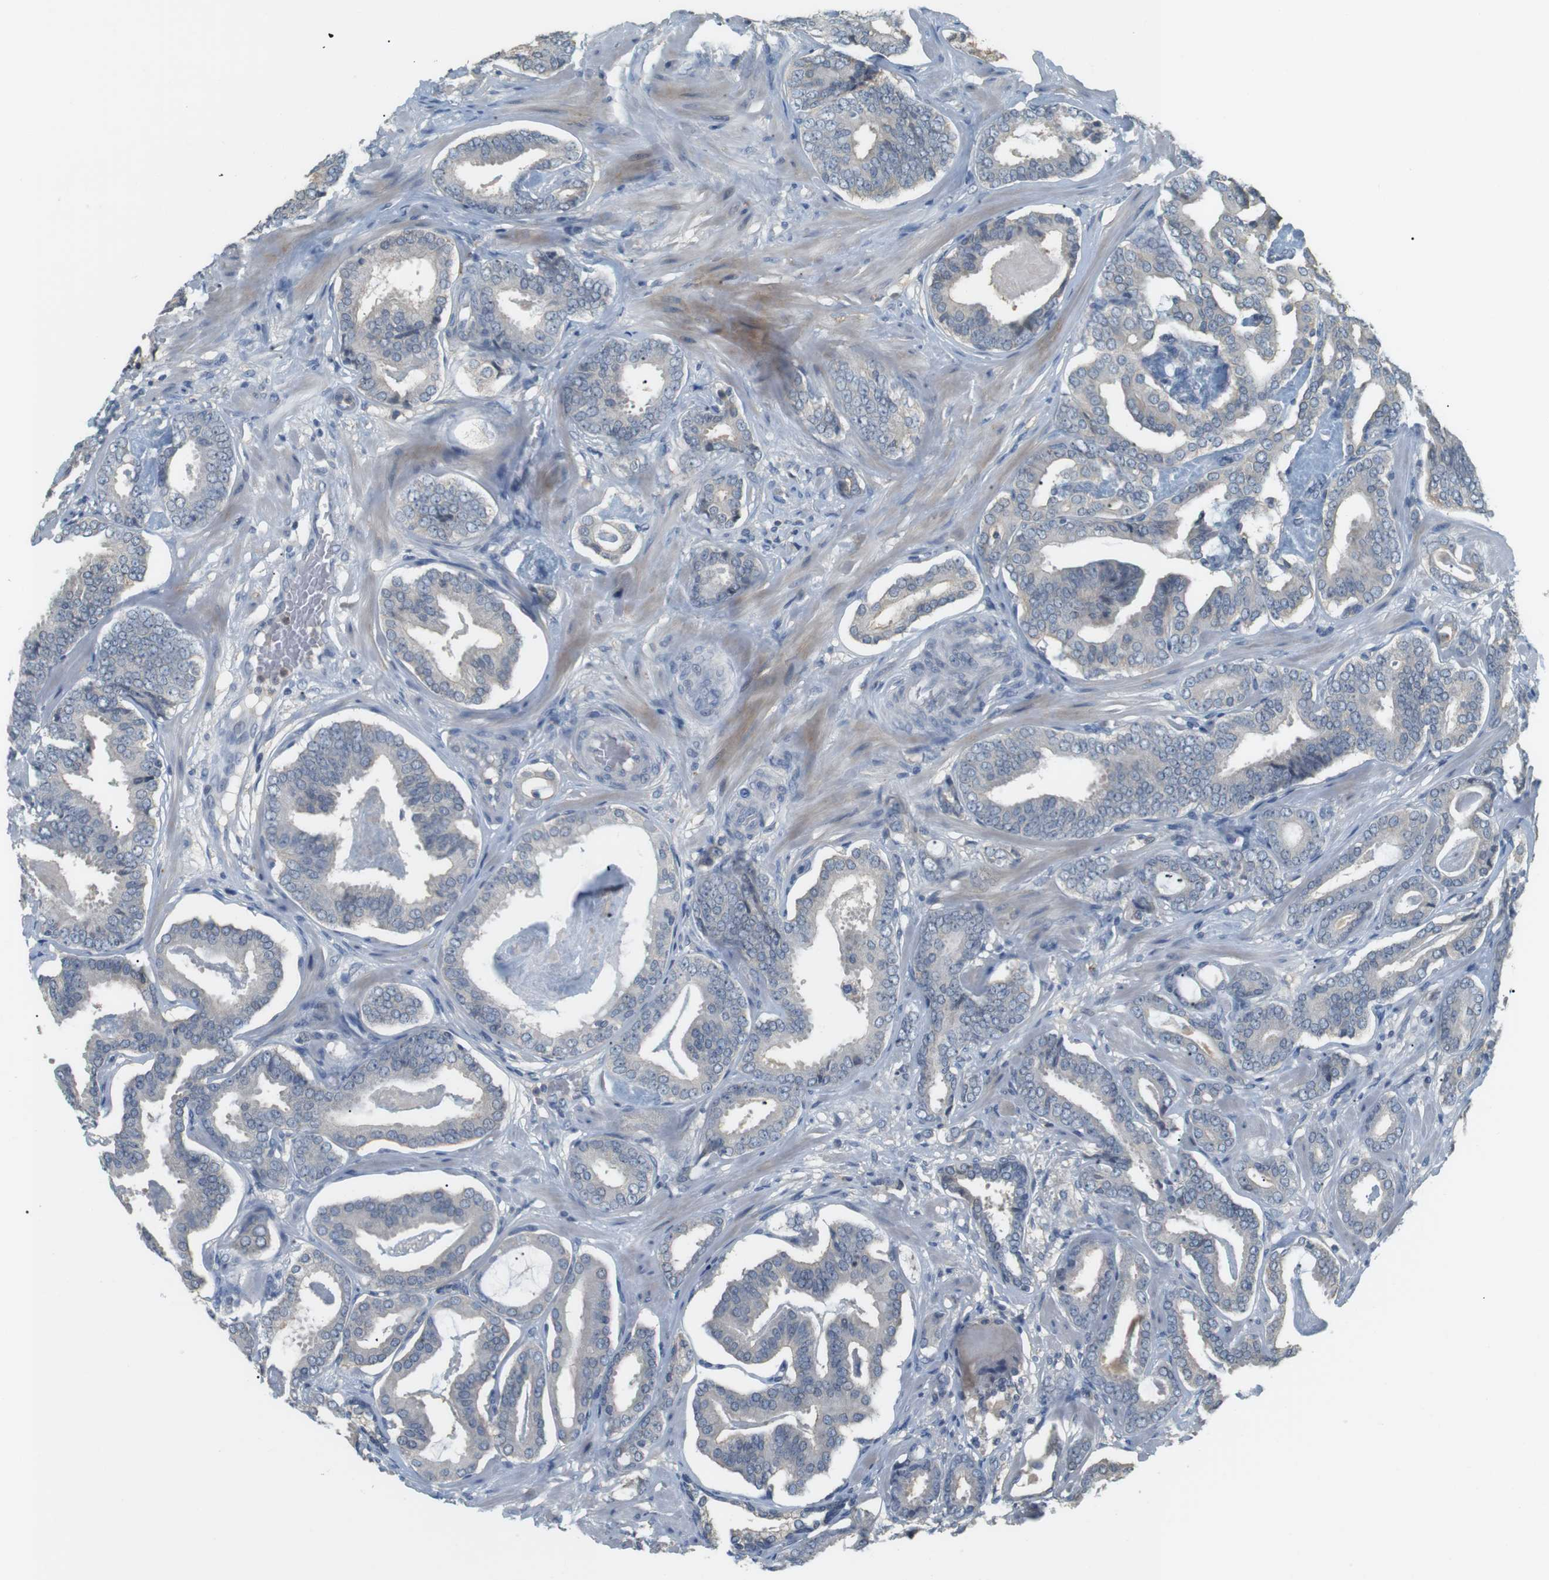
{"staining": {"intensity": "negative", "quantity": "none", "location": "none"}, "tissue": "prostate cancer", "cell_type": "Tumor cells", "image_type": "cancer", "snomed": [{"axis": "morphology", "description": "Adenocarcinoma, Low grade"}, {"axis": "topography", "description": "Prostate"}], "caption": "IHC image of human prostate adenocarcinoma (low-grade) stained for a protein (brown), which reveals no staining in tumor cells. (DAB (3,3'-diaminobenzidine) immunohistochemistry (IHC), high magnification).", "gene": "RTN3", "patient": {"sex": "male", "age": 53}}